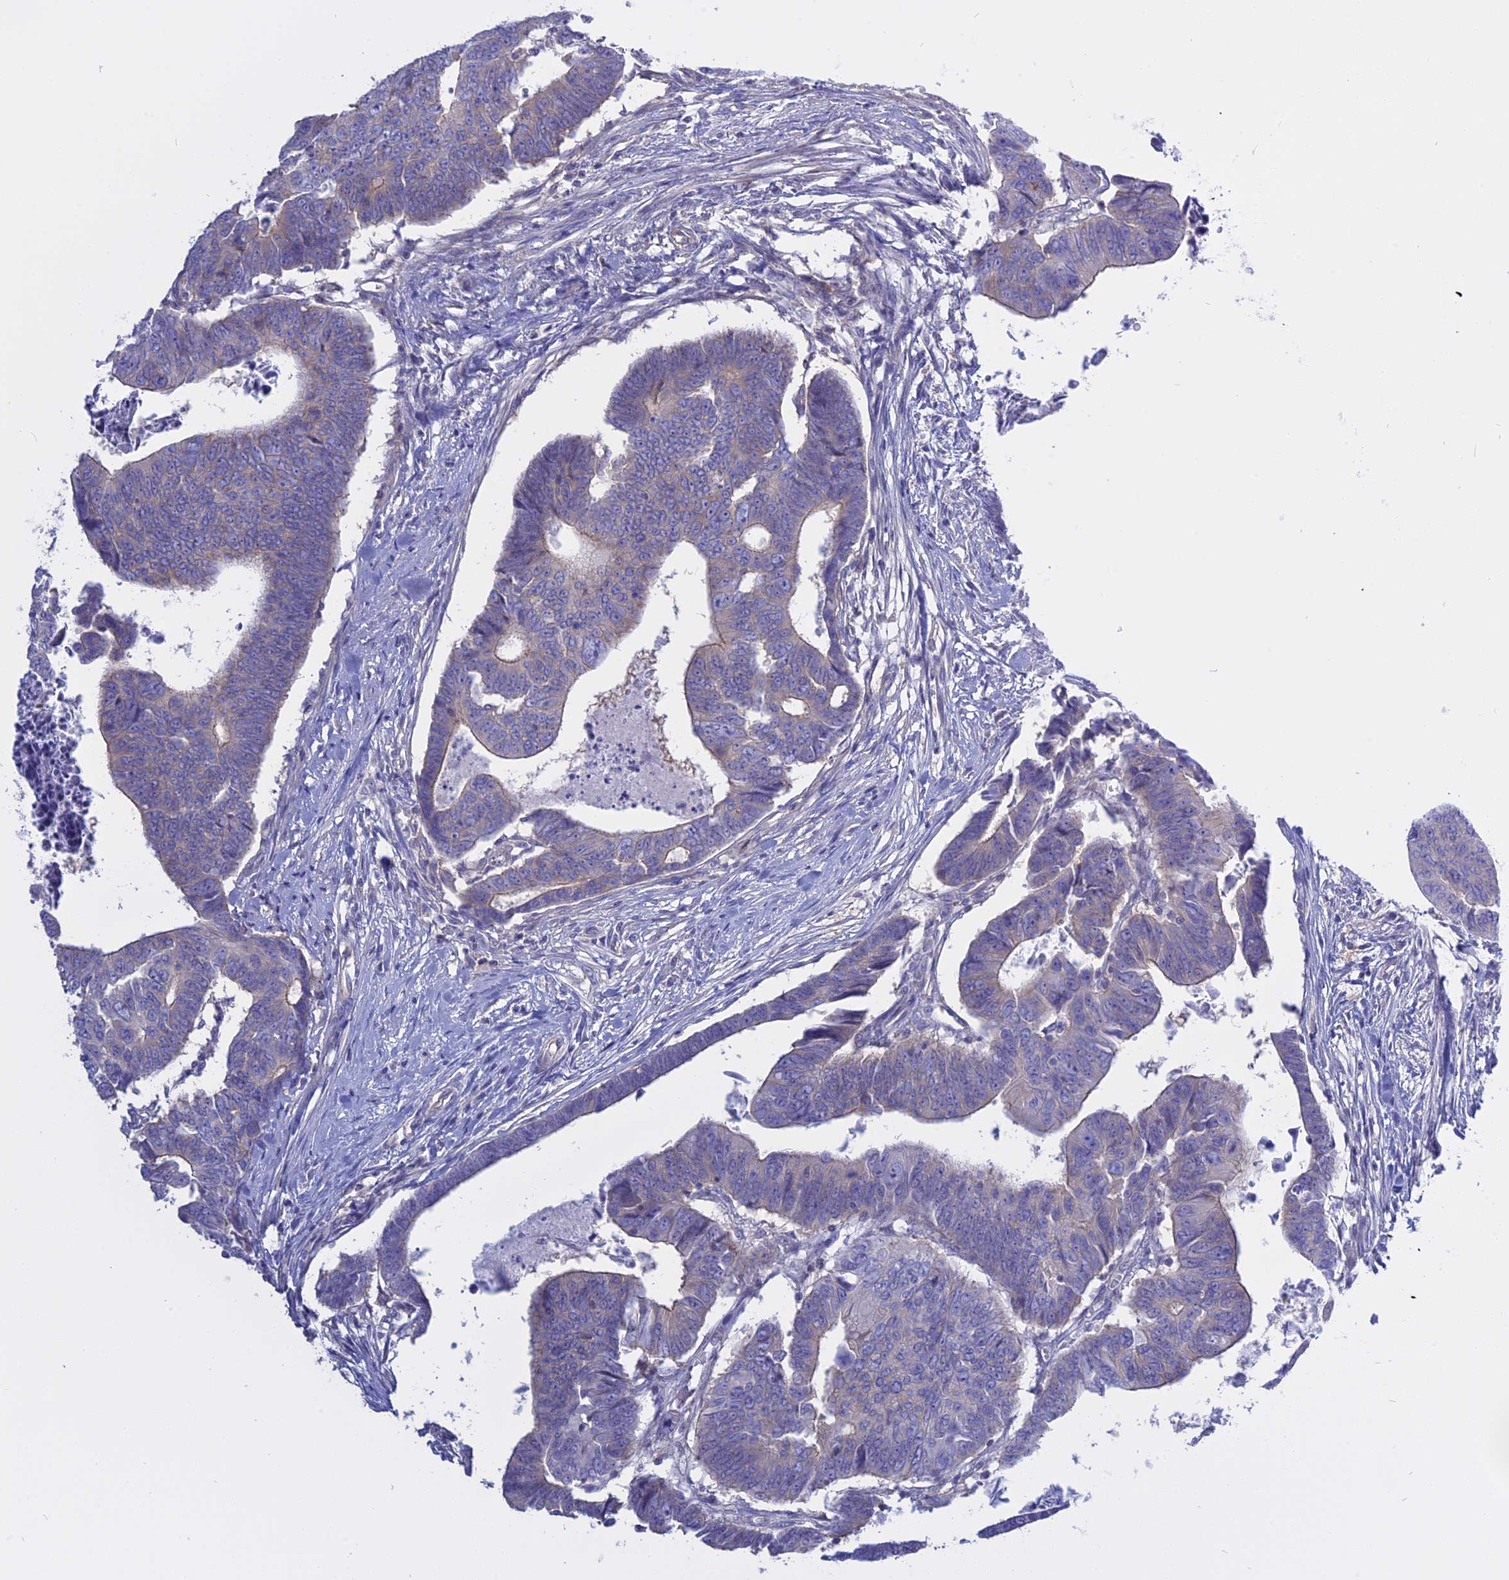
{"staining": {"intensity": "weak", "quantity": "25%-75%", "location": "cytoplasmic/membranous"}, "tissue": "colorectal cancer", "cell_type": "Tumor cells", "image_type": "cancer", "snomed": [{"axis": "morphology", "description": "Adenocarcinoma, NOS"}, {"axis": "topography", "description": "Rectum"}], "caption": "A high-resolution histopathology image shows immunohistochemistry (IHC) staining of colorectal cancer (adenocarcinoma), which reveals weak cytoplasmic/membranous staining in approximately 25%-75% of tumor cells.", "gene": "AHCYL1", "patient": {"sex": "female", "age": 65}}